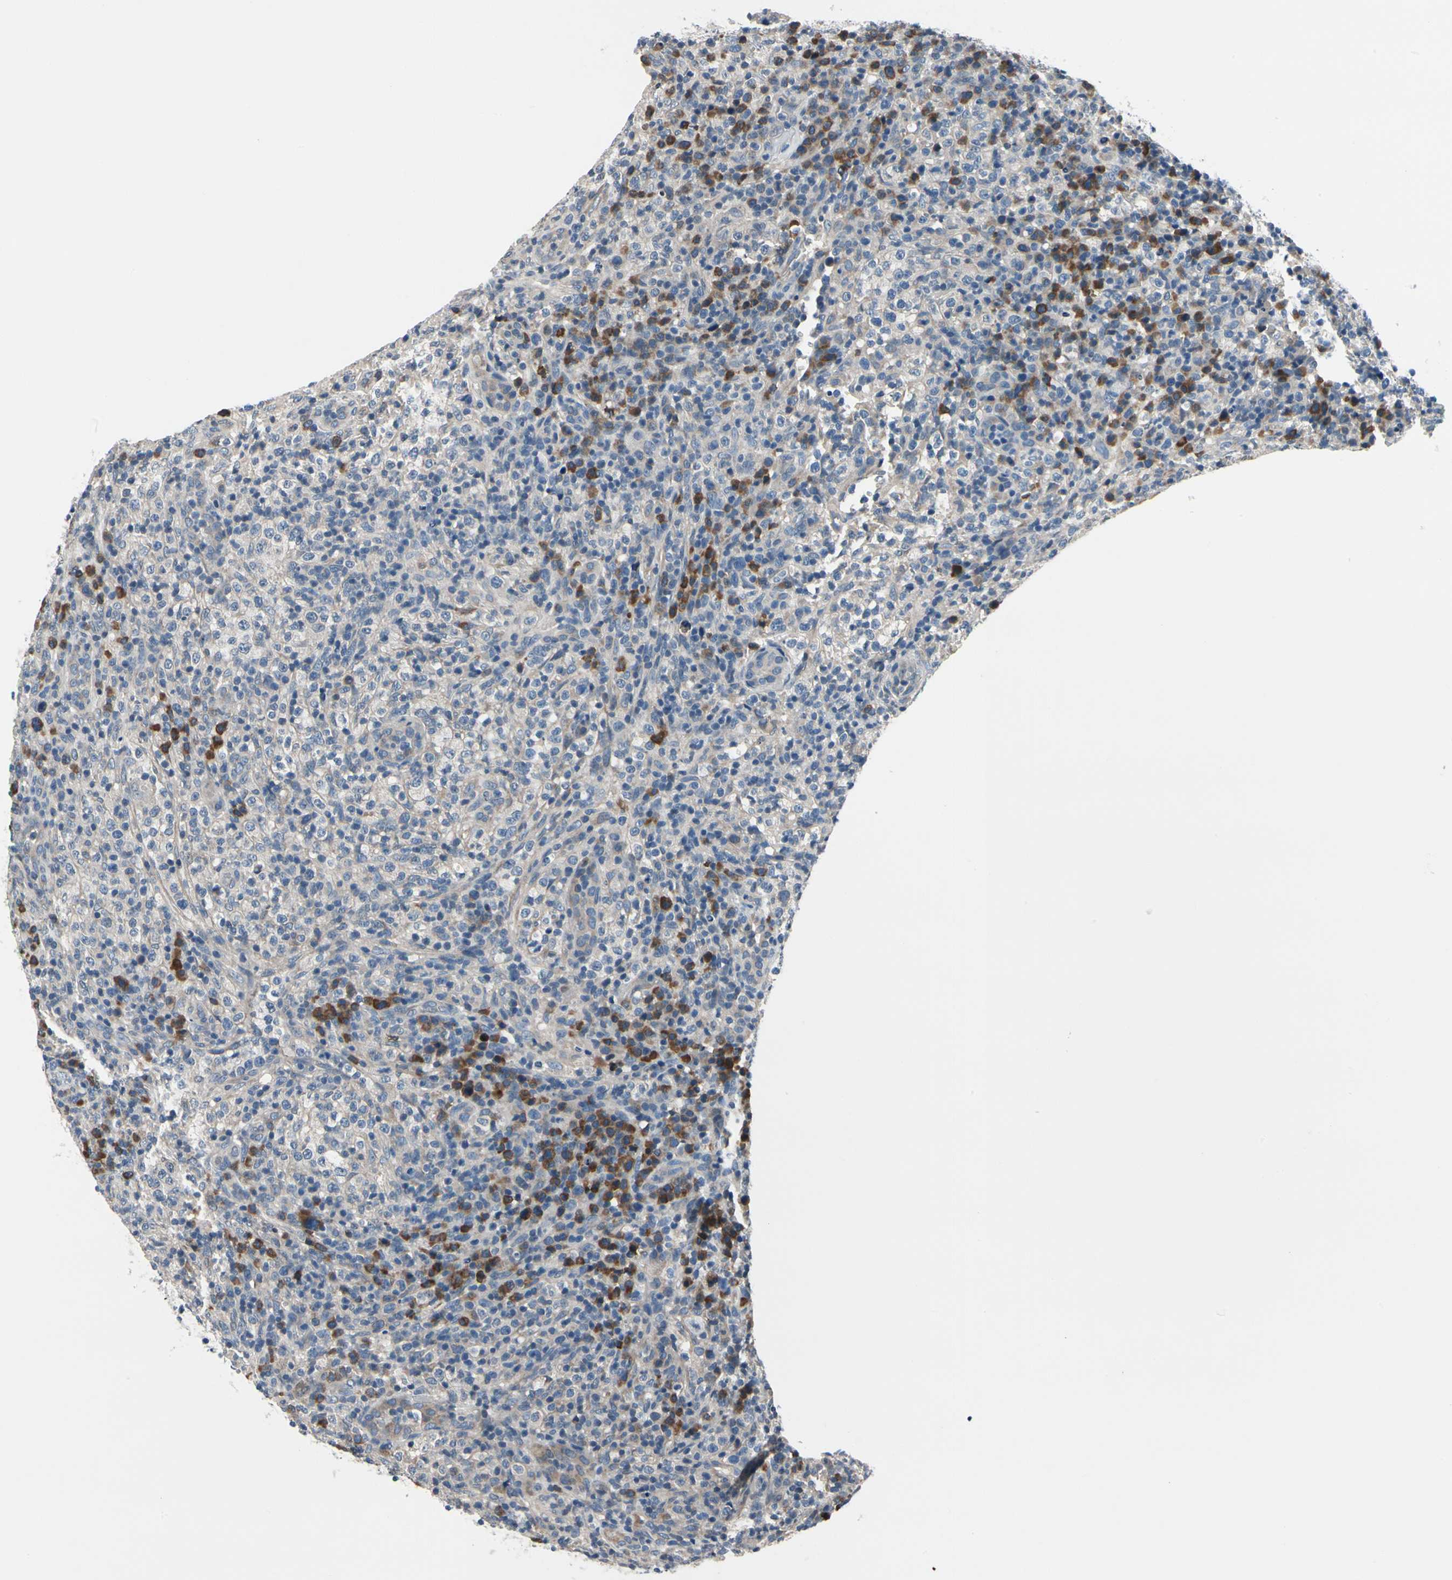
{"staining": {"intensity": "negative", "quantity": "none", "location": "none"}, "tissue": "lymphoma", "cell_type": "Tumor cells", "image_type": "cancer", "snomed": [{"axis": "morphology", "description": "Malignant lymphoma, non-Hodgkin's type, High grade"}, {"axis": "topography", "description": "Lymph node"}], "caption": "Immunohistochemistry of human lymphoma shows no positivity in tumor cells.", "gene": "SELENOK", "patient": {"sex": "female", "age": 76}}